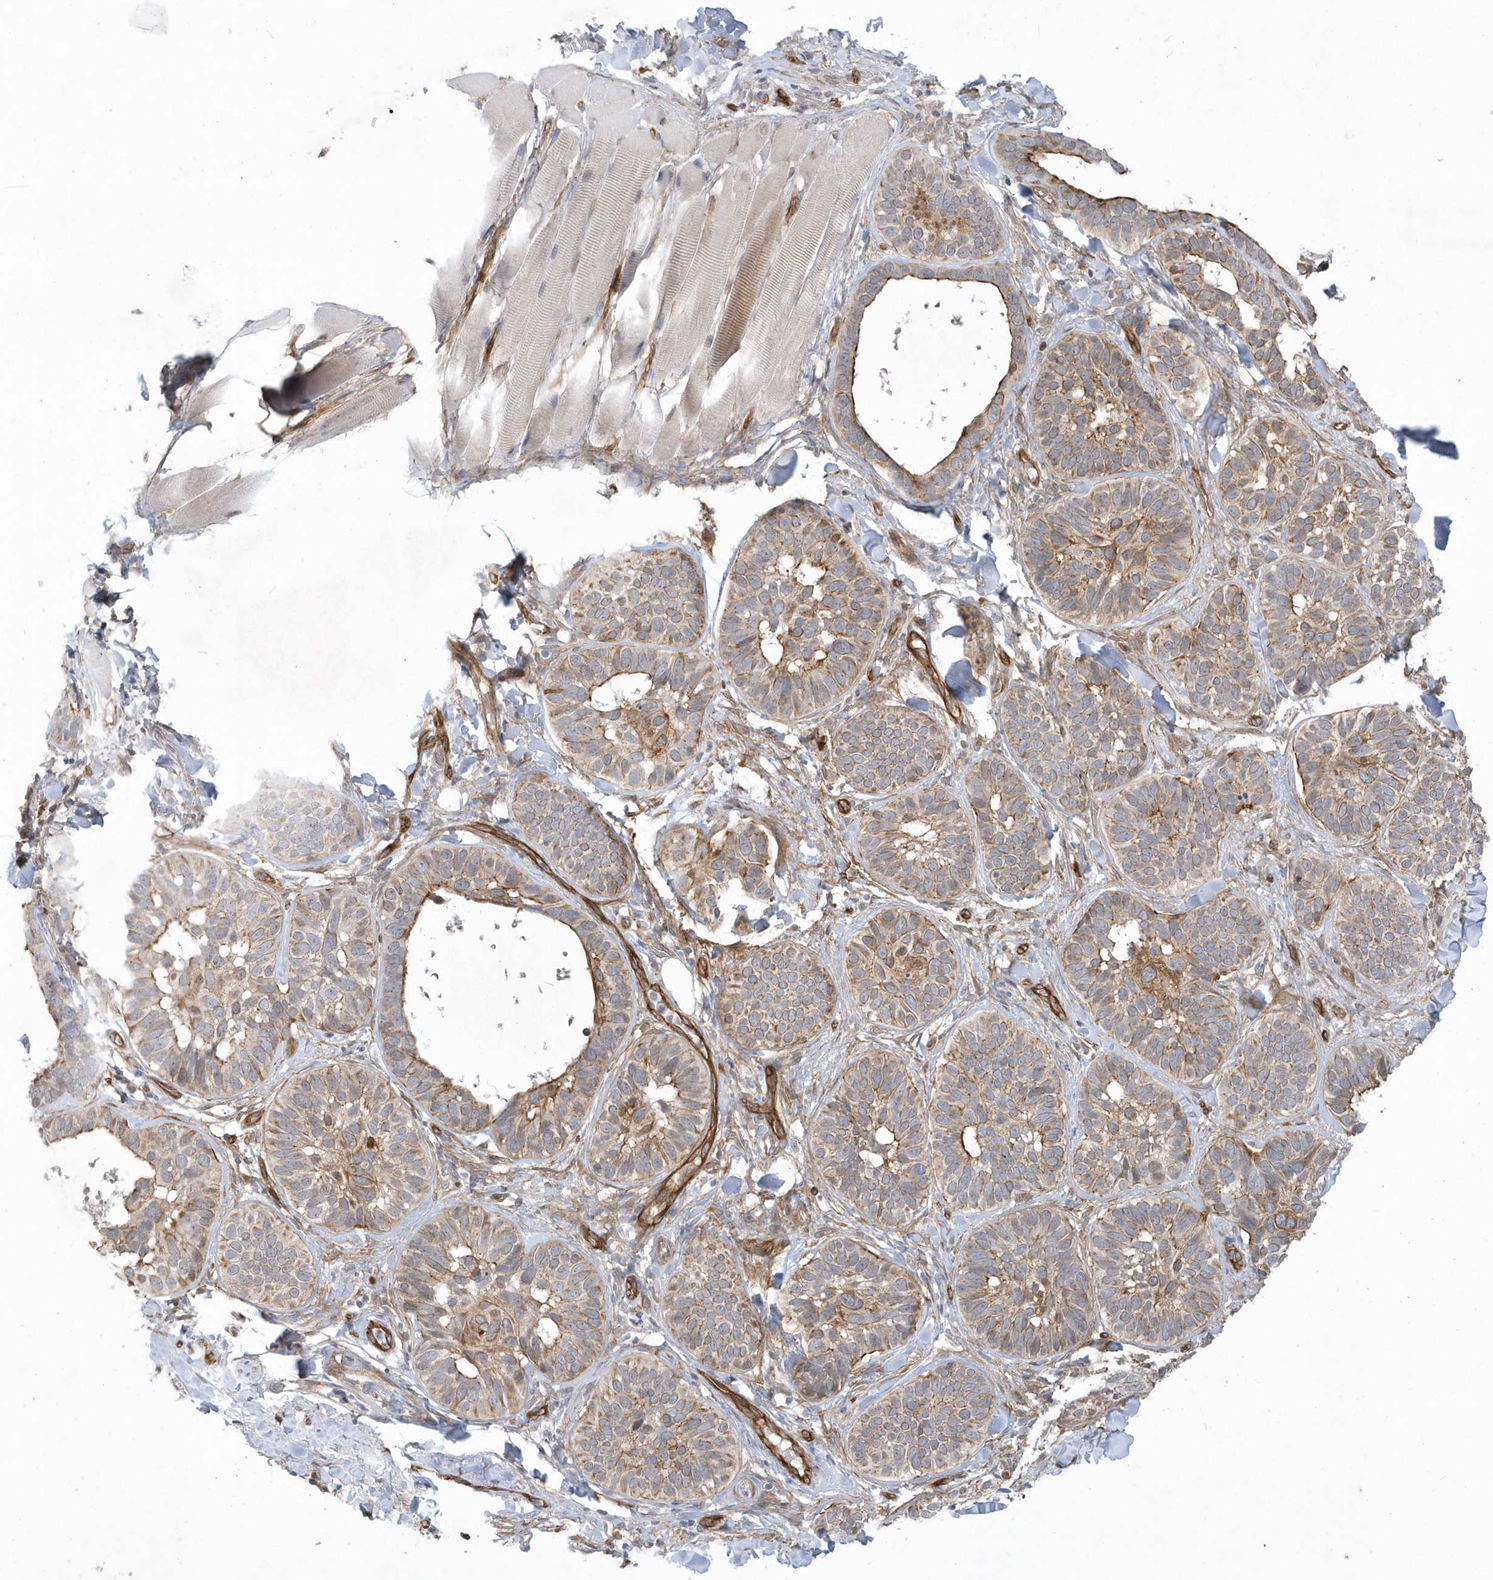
{"staining": {"intensity": "moderate", "quantity": ">75%", "location": "cytoplasmic/membranous"}, "tissue": "skin cancer", "cell_type": "Tumor cells", "image_type": "cancer", "snomed": [{"axis": "morphology", "description": "Basal cell carcinoma"}, {"axis": "topography", "description": "Skin"}], "caption": "This photomicrograph demonstrates immunohistochemistry (IHC) staining of human basal cell carcinoma (skin), with medium moderate cytoplasmic/membranous expression in about >75% of tumor cells.", "gene": "RAI14", "patient": {"sex": "male", "age": 62}}